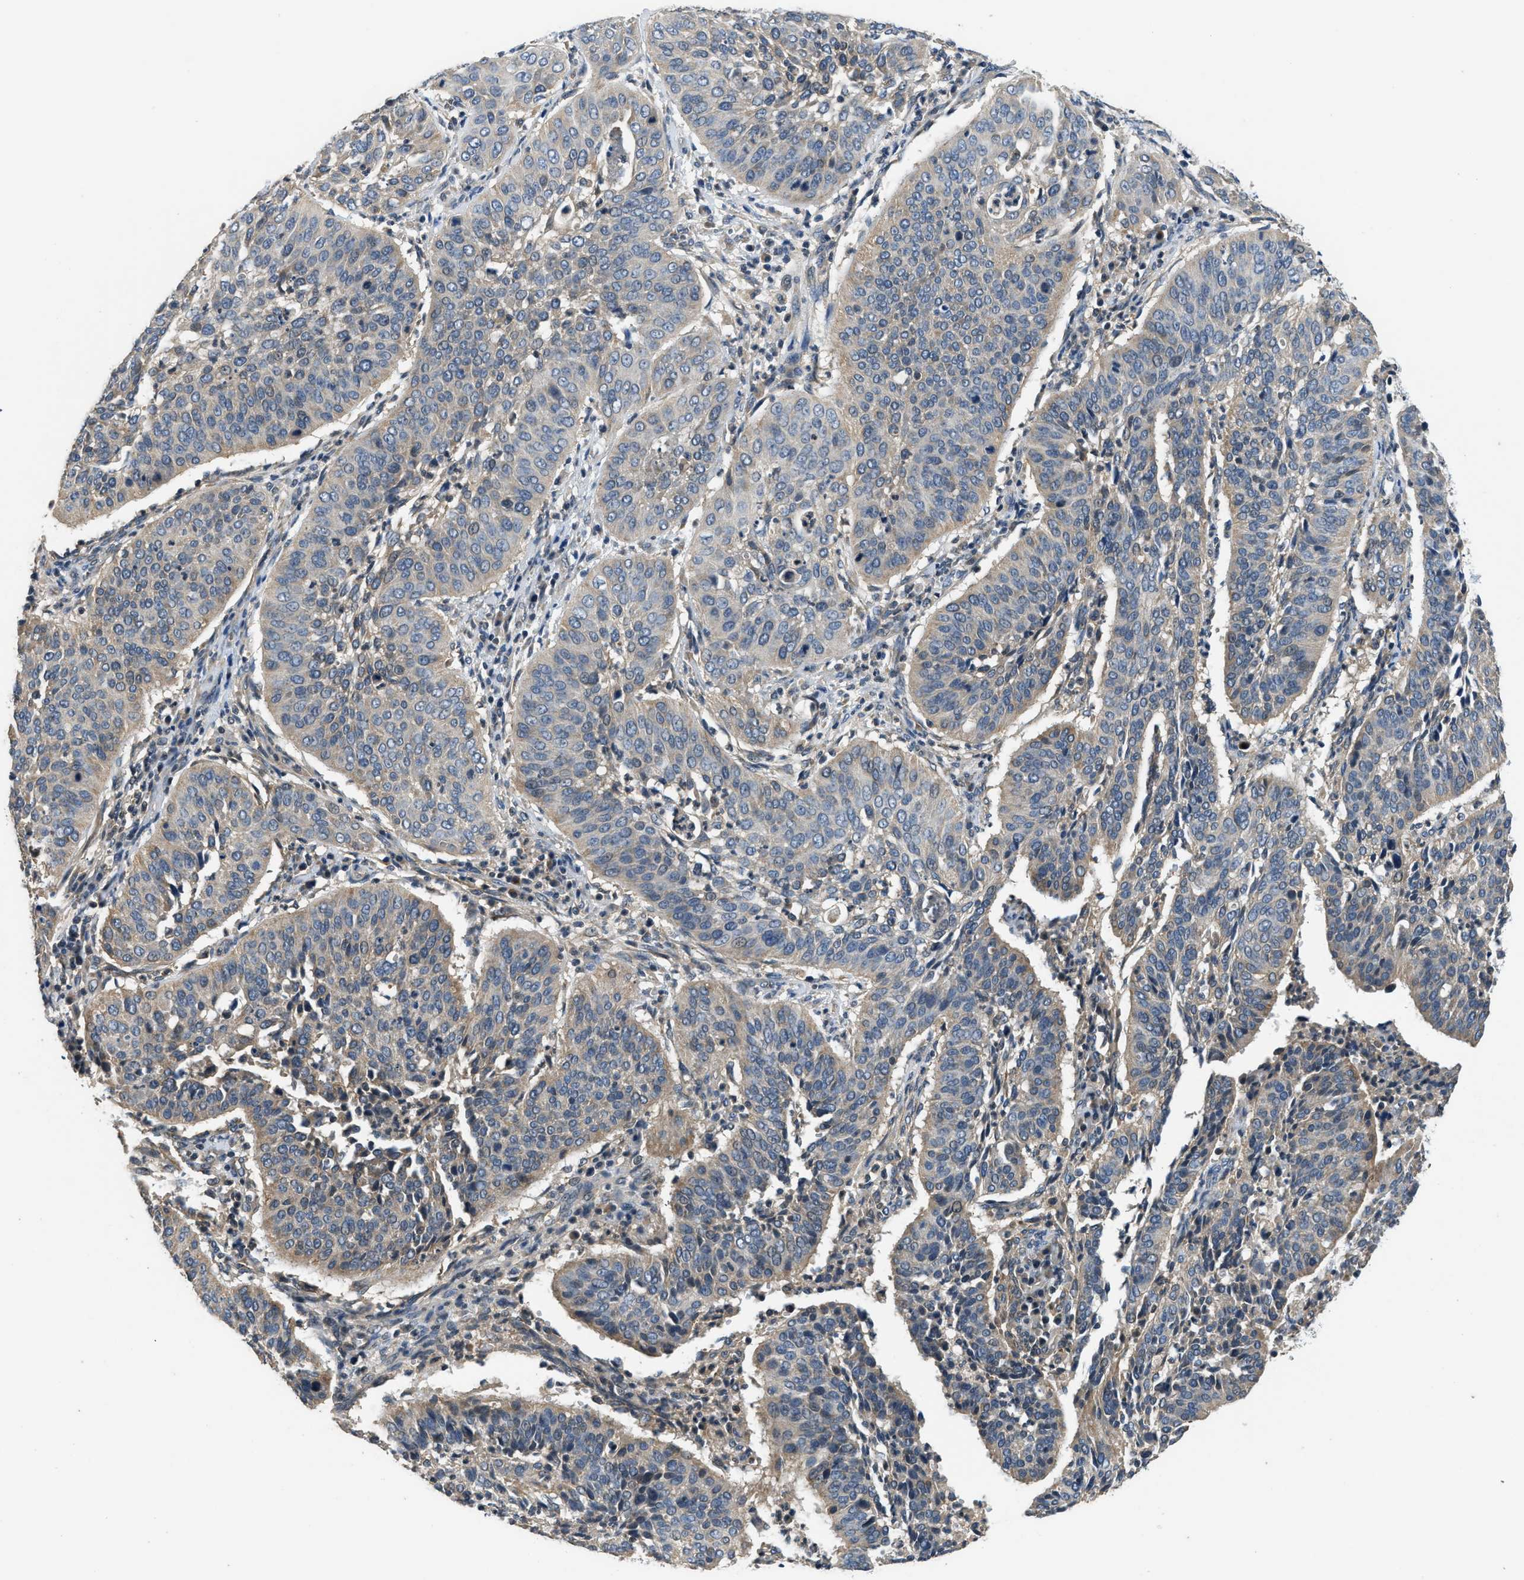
{"staining": {"intensity": "weak", "quantity": "25%-75%", "location": "cytoplasmic/membranous"}, "tissue": "cervical cancer", "cell_type": "Tumor cells", "image_type": "cancer", "snomed": [{"axis": "morphology", "description": "Normal tissue, NOS"}, {"axis": "morphology", "description": "Squamous cell carcinoma, NOS"}, {"axis": "topography", "description": "Cervix"}], "caption": "Protein expression by IHC demonstrates weak cytoplasmic/membranous positivity in about 25%-75% of tumor cells in cervical squamous cell carcinoma.", "gene": "SSH2", "patient": {"sex": "female", "age": 39}}